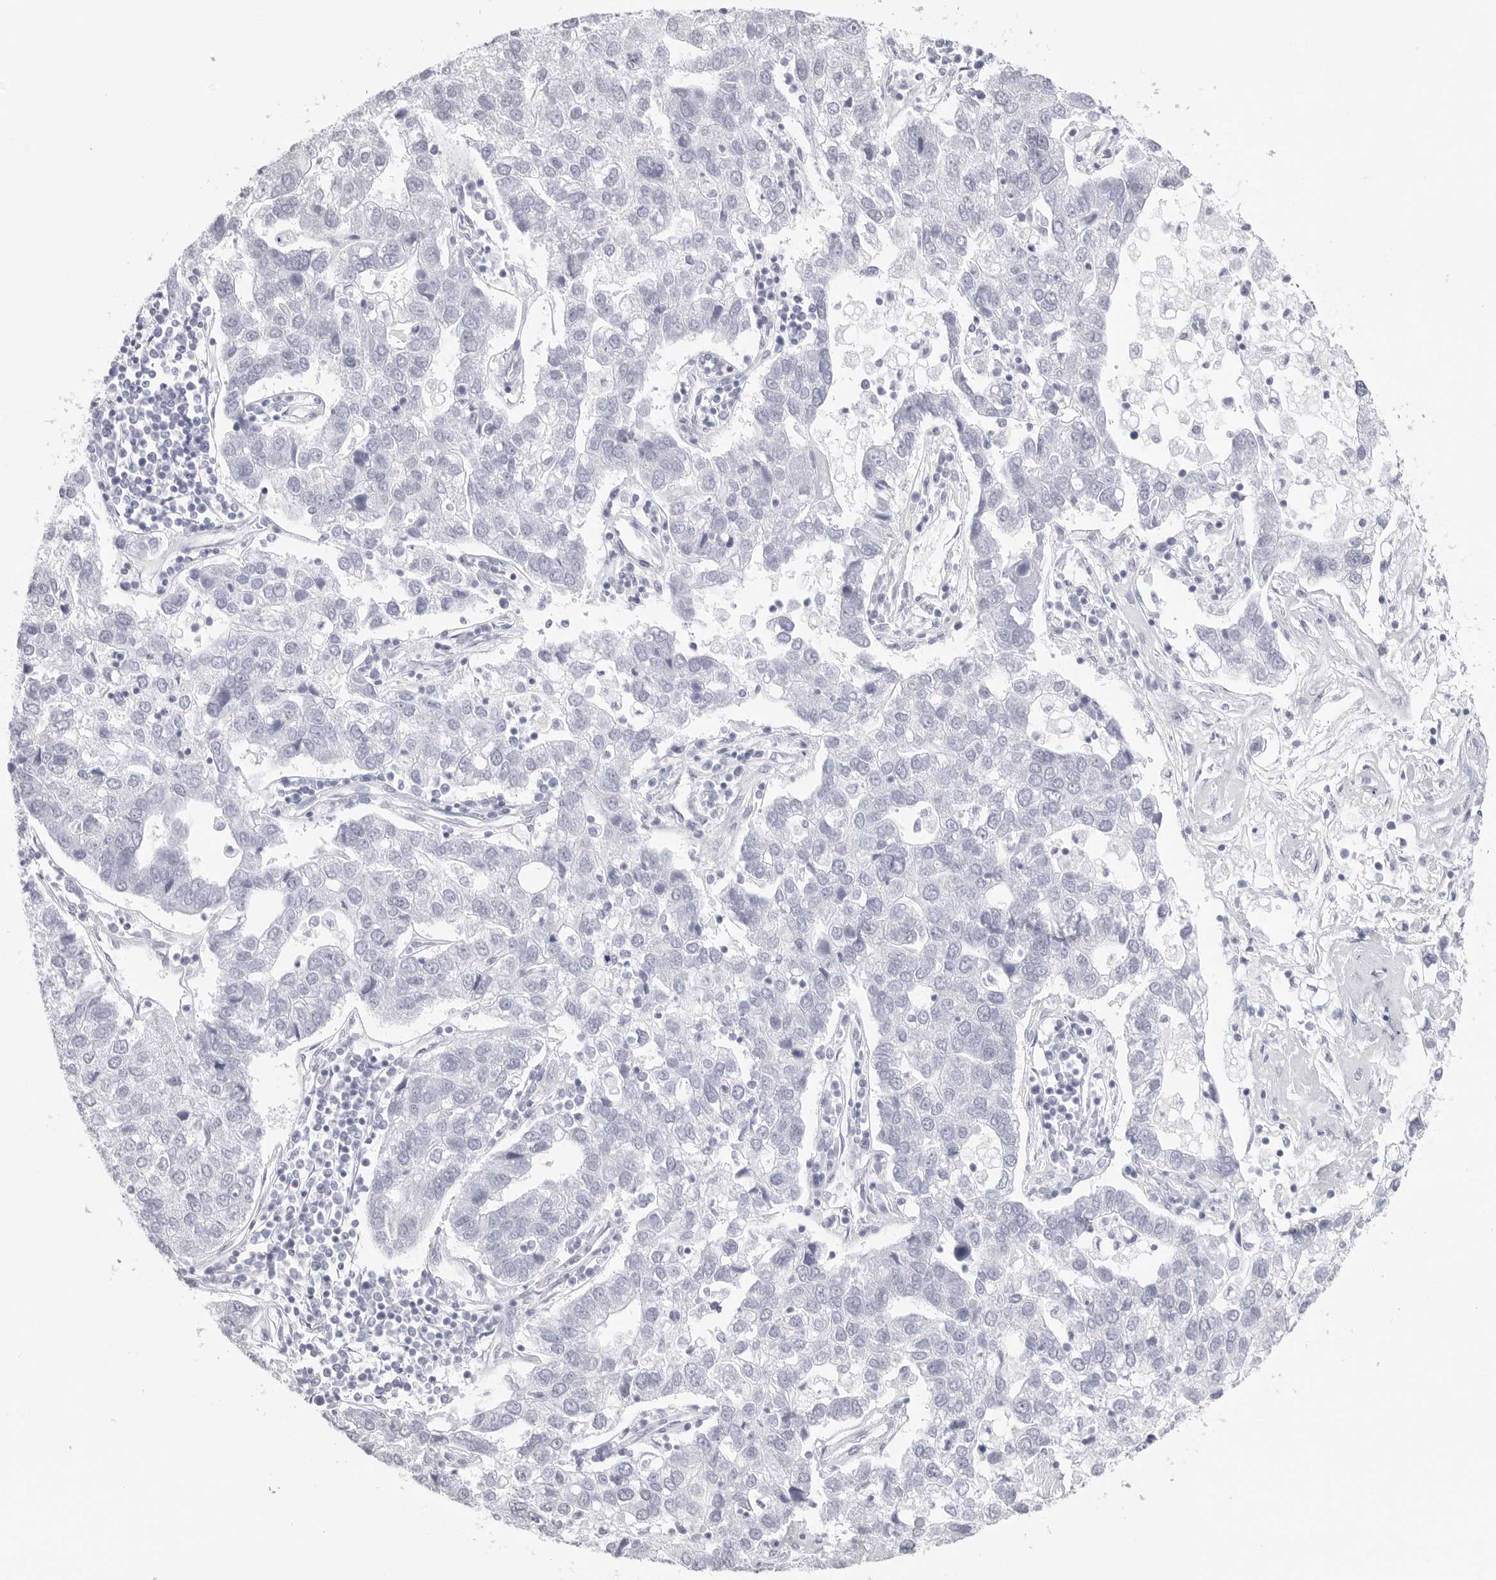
{"staining": {"intensity": "negative", "quantity": "none", "location": "none"}, "tissue": "pancreatic cancer", "cell_type": "Tumor cells", "image_type": "cancer", "snomed": [{"axis": "morphology", "description": "Adenocarcinoma, NOS"}, {"axis": "topography", "description": "Pancreas"}], "caption": "Pancreatic cancer (adenocarcinoma) stained for a protein using immunohistochemistry displays no positivity tumor cells.", "gene": "CST2", "patient": {"sex": "female", "age": 61}}